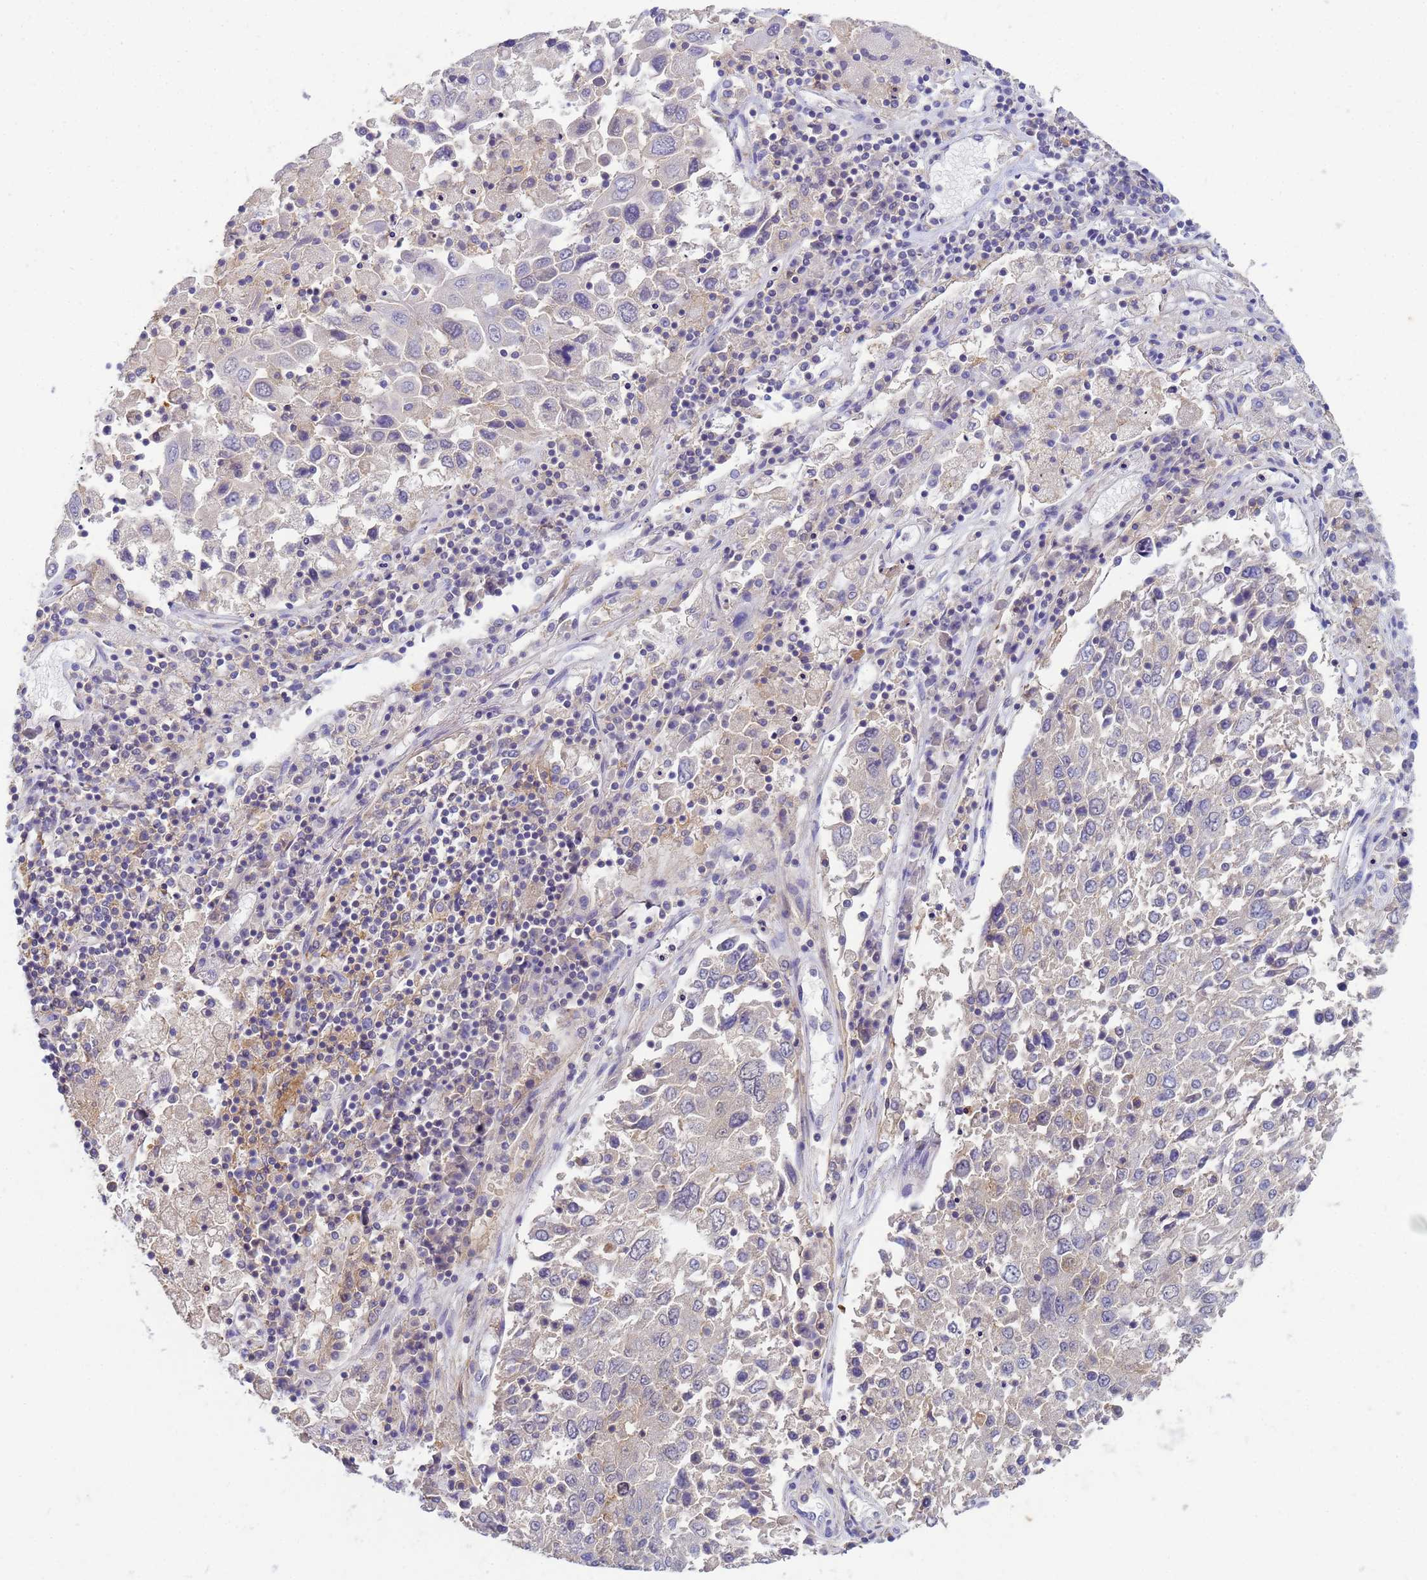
{"staining": {"intensity": "negative", "quantity": "none", "location": "none"}, "tissue": "lung cancer", "cell_type": "Tumor cells", "image_type": "cancer", "snomed": [{"axis": "morphology", "description": "Squamous cell carcinoma, NOS"}, {"axis": "topography", "description": "Lung"}], "caption": "IHC micrograph of neoplastic tissue: human lung cancer stained with DAB exhibits no significant protein expression in tumor cells. Nuclei are stained in blue.", "gene": "KLHL13", "patient": {"sex": "male", "age": 65}}